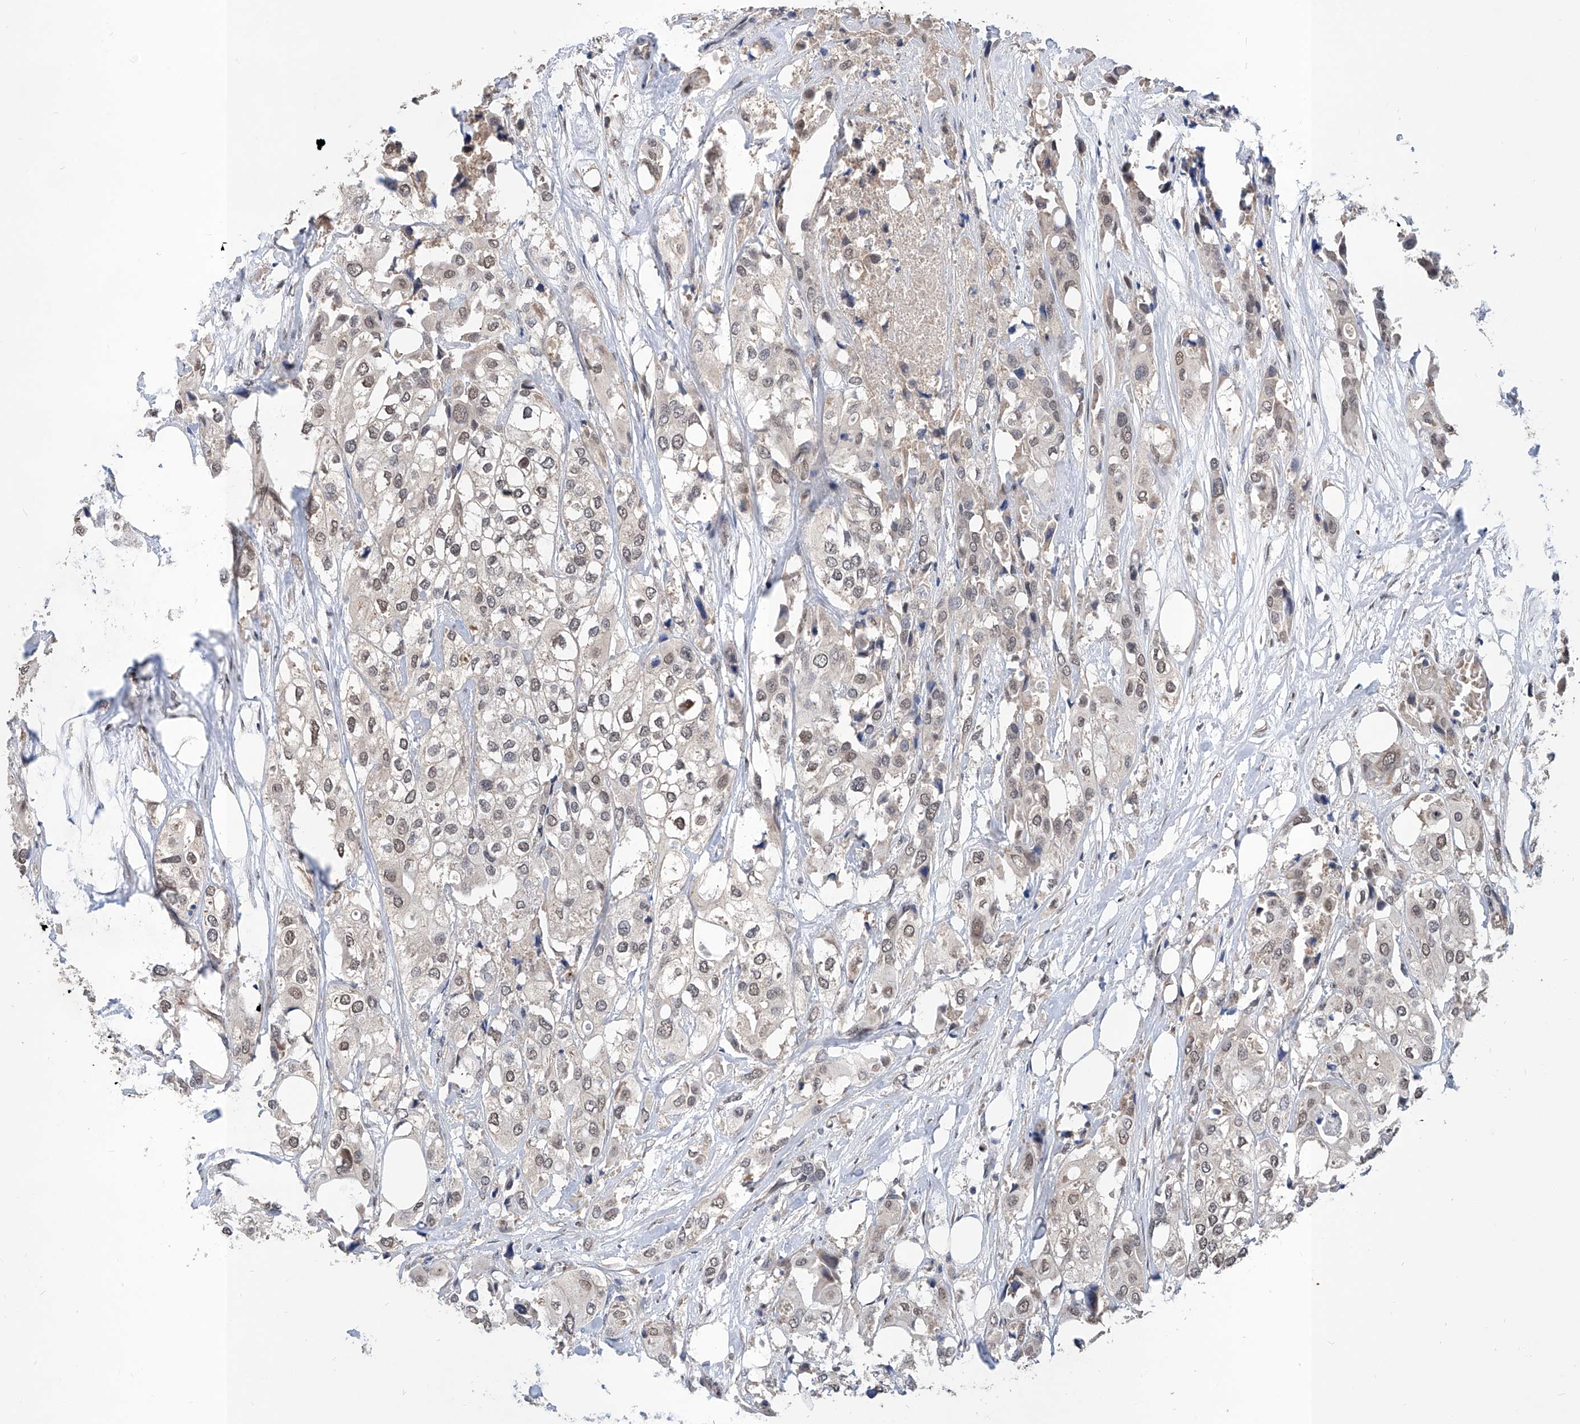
{"staining": {"intensity": "weak", "quantity": "<25%", "location": "nuclear"}, "tissue": "urothelial cancer", "cell_type": "Tumor cells", "image_type": "cancer", "snomed": [{"axis": "morphology", "description": "Urothelial carcinoma, High grade"}, {"axis": "topography", "description": "Urinary bladder"}], "caption": "The IHC image has no significant positivity in tumor cells of urothelial cancer tissue. (DAB immunohistochemistry with hematoxylin counter stain).", "gene": "CARMIL3", "patient": {"sex": "male", "age": 64}}